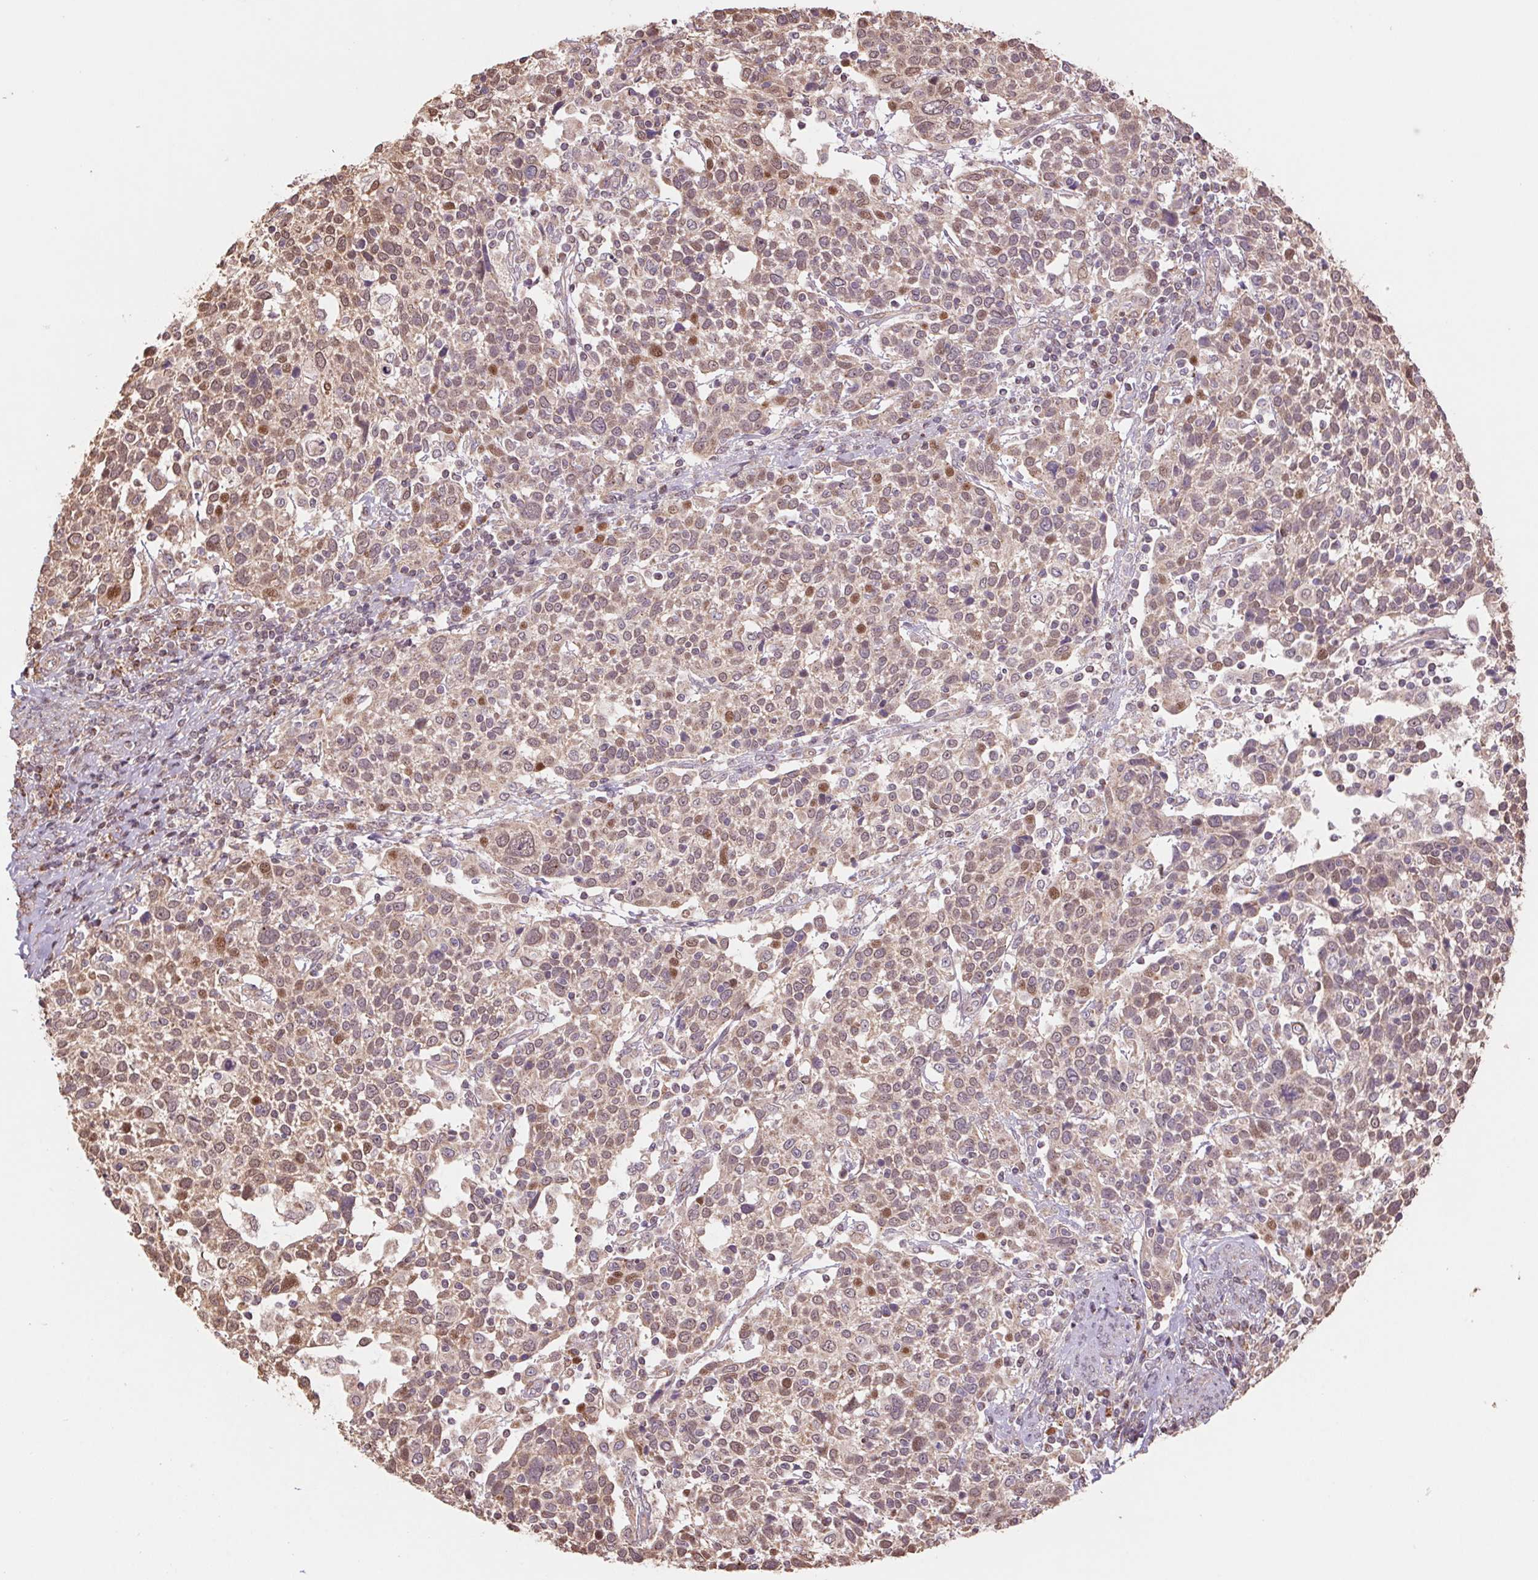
{"staining": {"intensity": "moderate", "quantity": "25%-75%", "location": "cytoplasmic/membranous"}, "tissue": "cervical cancer", "cell_type": "Tumor cells", "image_type": "cancer", "snomed": [{"axis": "morphology", "description": "Squamous cell carcinoma, NOS"}, {"axis": "topography", "description": "Cervix"}], "caption": "There is medium levels of moderate cytoplasmic/membranous staining in tumor cells of cervical cancer (squamous cell carcinoma), as demonstrated by immunohistochemical staining (brown color).", "gene": "PDHA1", "patient": {"sex": "female", "age": 61}}